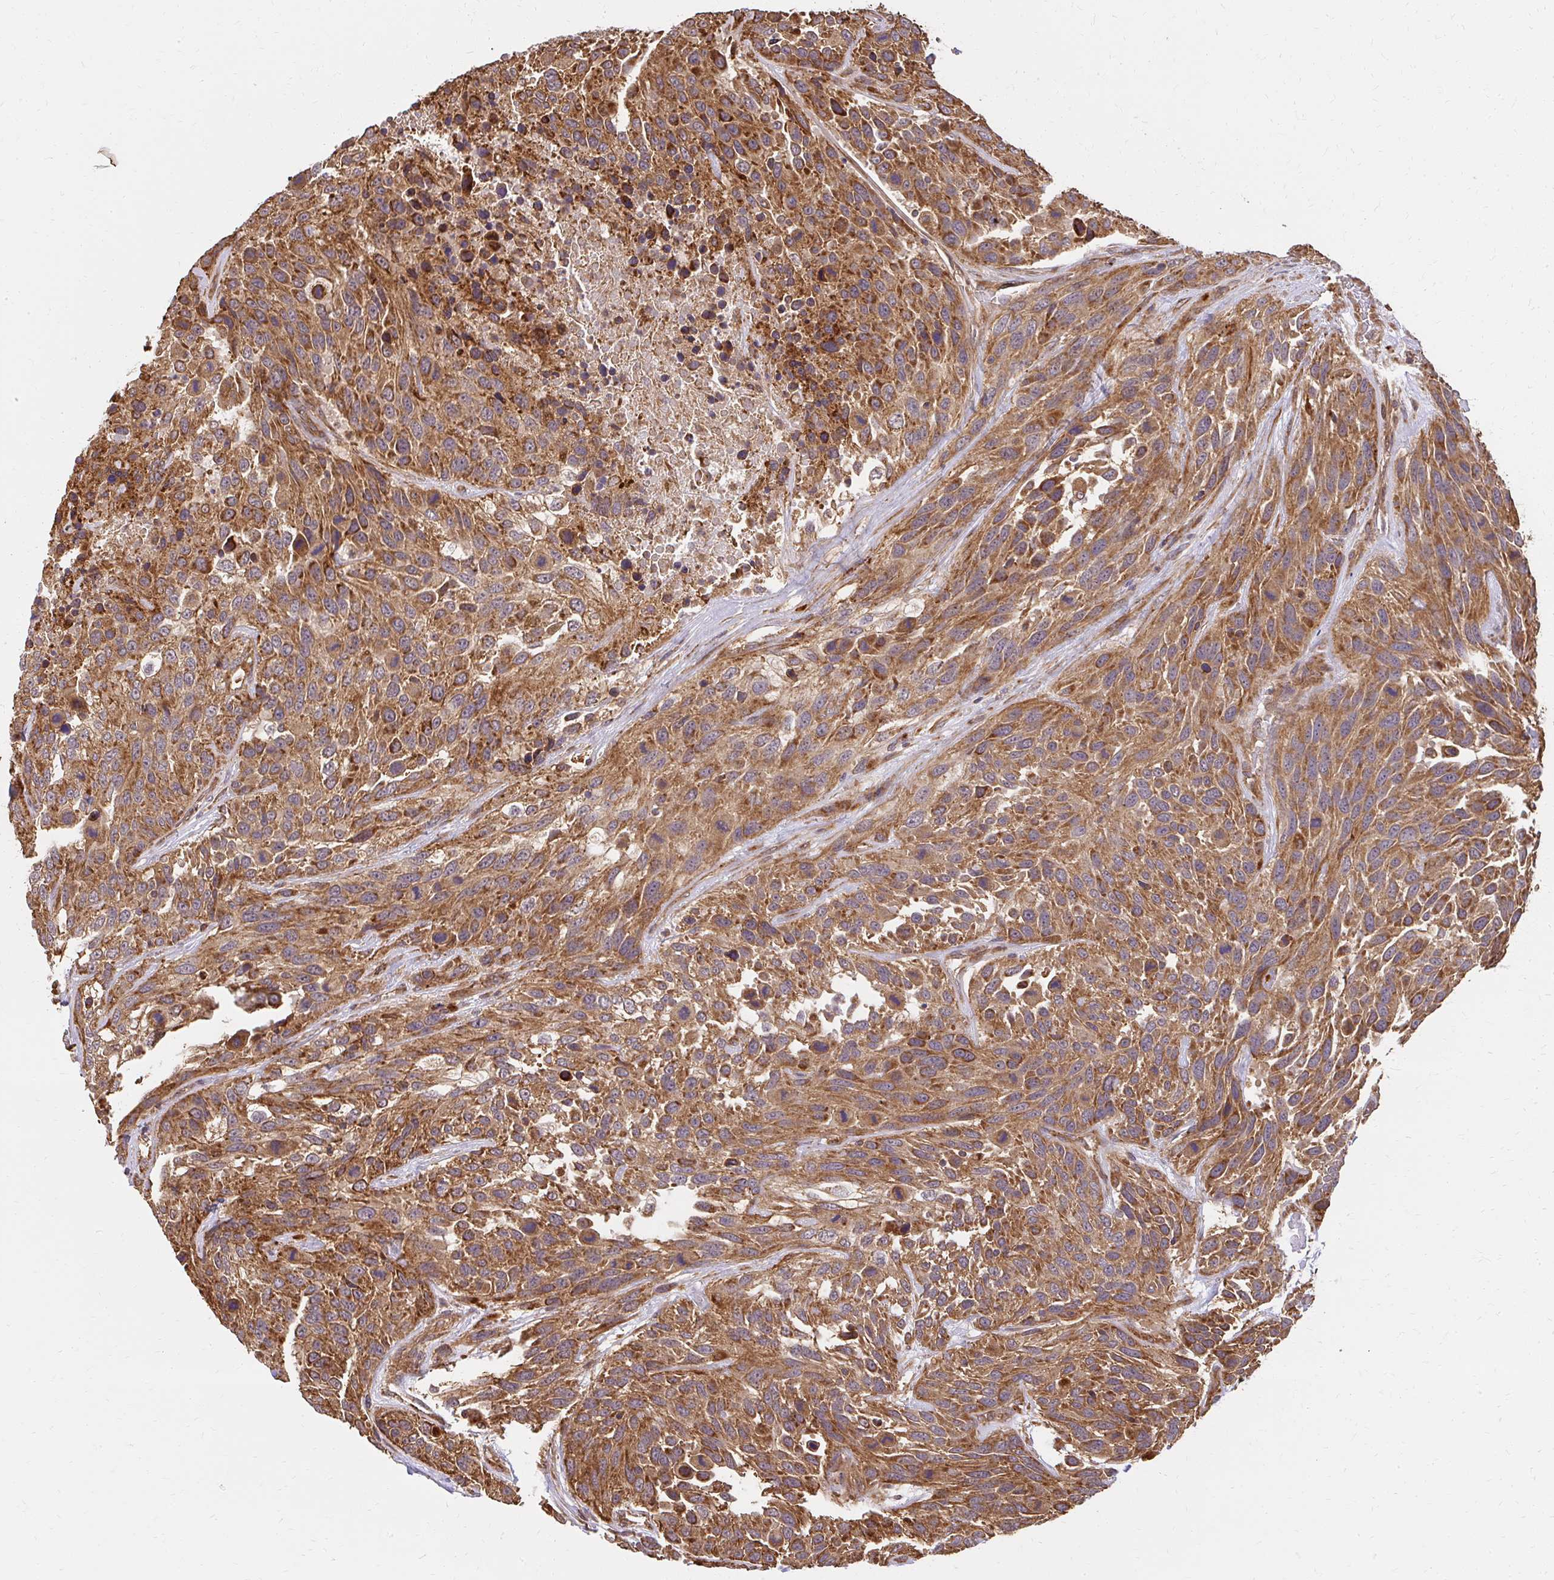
{"staining": {"intensity": "moderate", "quantity": ">75%", "location": "cytoplasmic/membranous"}, "tissue": "urothelial cancer", "cell_type": "Tumor cells", "image_type": "cancer", "snomed": [{"axis": "morphology", "description": "Urothelial carcinoma, High grade"}, {"axis": "topography", "description": "Urinary bladder"}], "caption": "Urothelial cancer stained with immunohistochemistry (IHC) demonstrates moderate cytoplasmic/membranous expression in approximately >75% of tumor cells. (DAB IHC with brightfield microscopy, high magnification).", "gene": "GNS", "patient": {"sex": "female", "age": 70}}